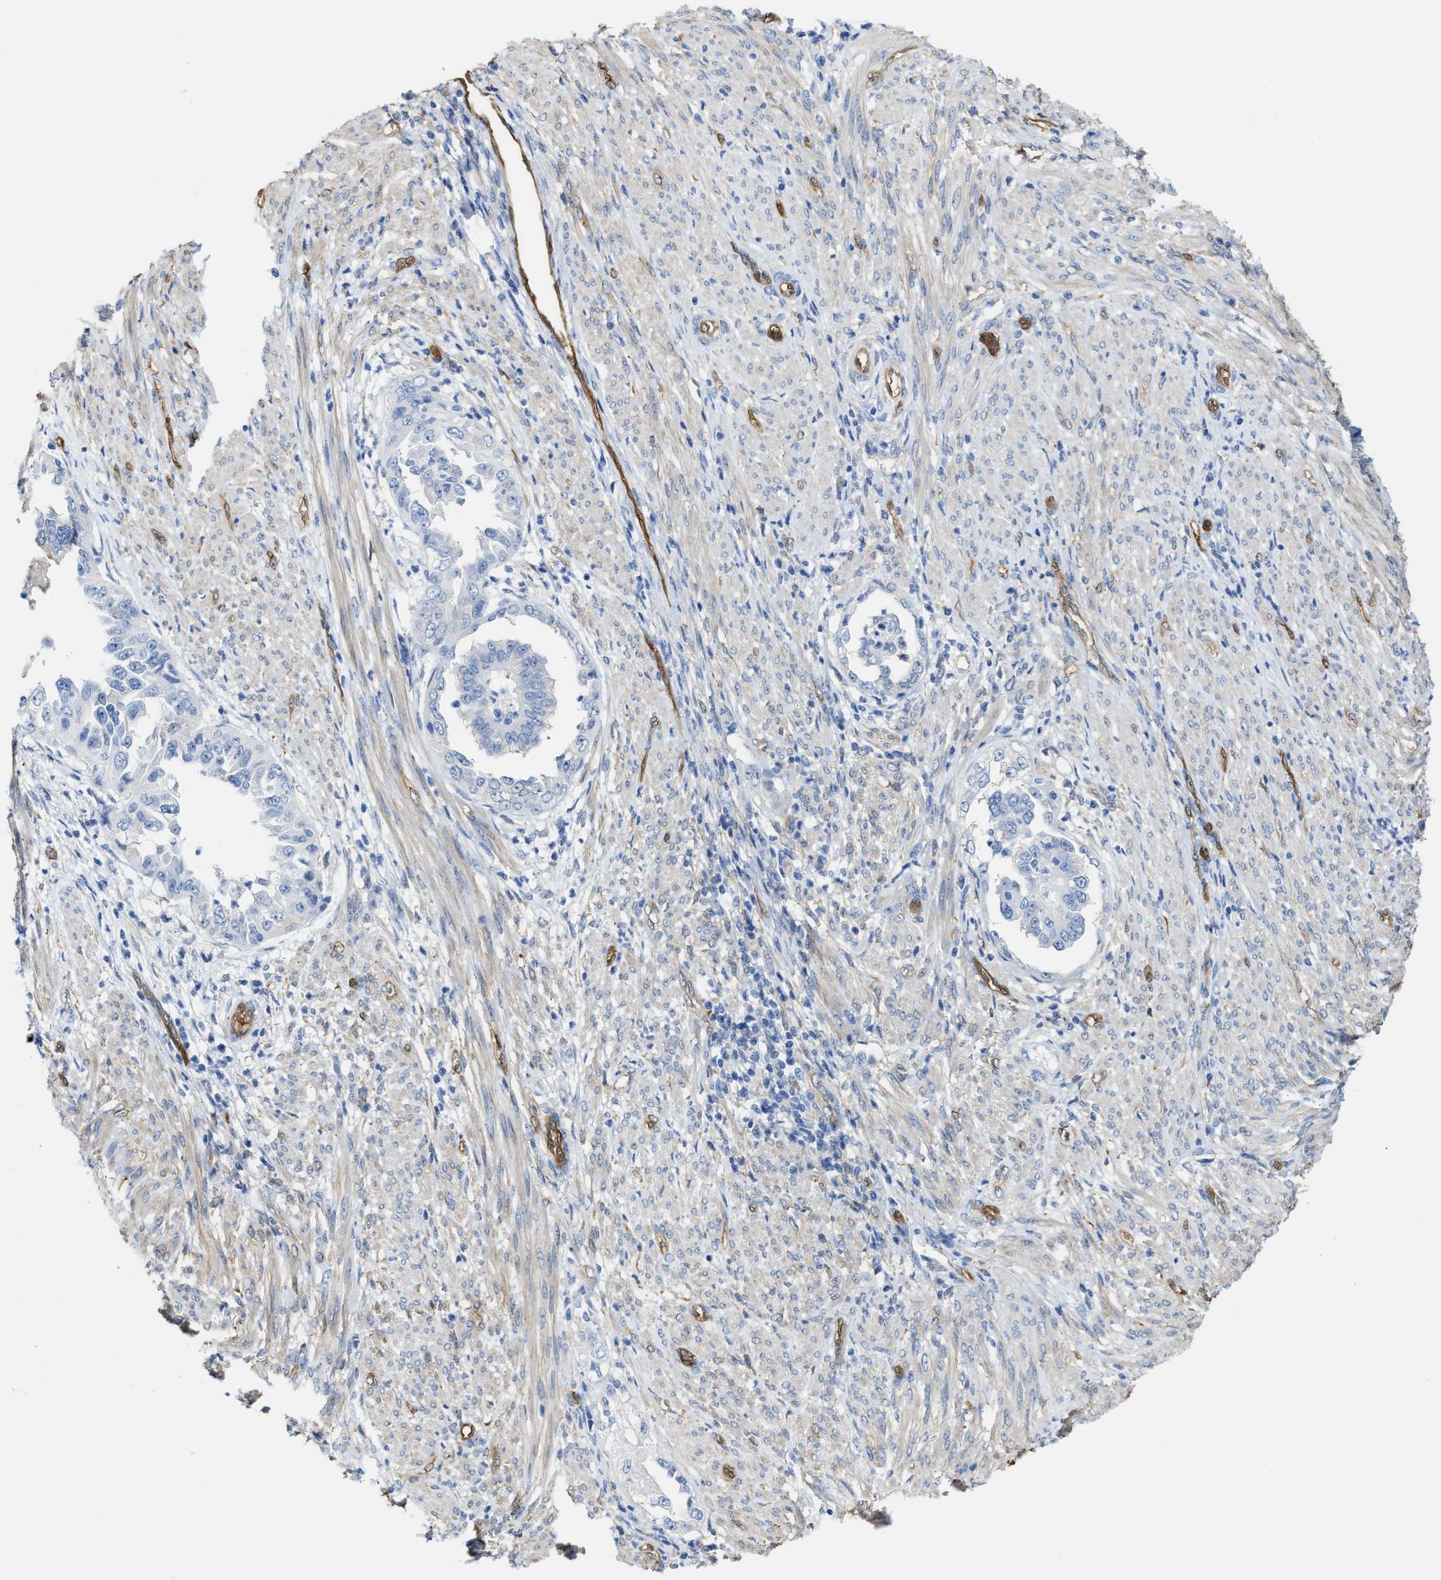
{"staining": {"intensity": "negative", "quantity": "none", "location": "none"}, "tissue": "endometrial cancer", "cell_type": "Tumor cells", "image_type": "cancer", "snomed": [{"axis": "morphology", "description": "Adenocarcinoma, NOS"}, {"axis": "topography", "description": "Endometrium"}], "caption": "IHC image of human adenocarcinoma (endometrial) stained for a protein (brown), which shows no expression in tumor cells. (Stains: DAB (3,3'-diaminobenzidine) IHC with hematoxylin counter stain, Microscopy: brightfield microscopy at high magnification).", "gene": "ASS1", "patient": {"sex": "female", "age": 85}}